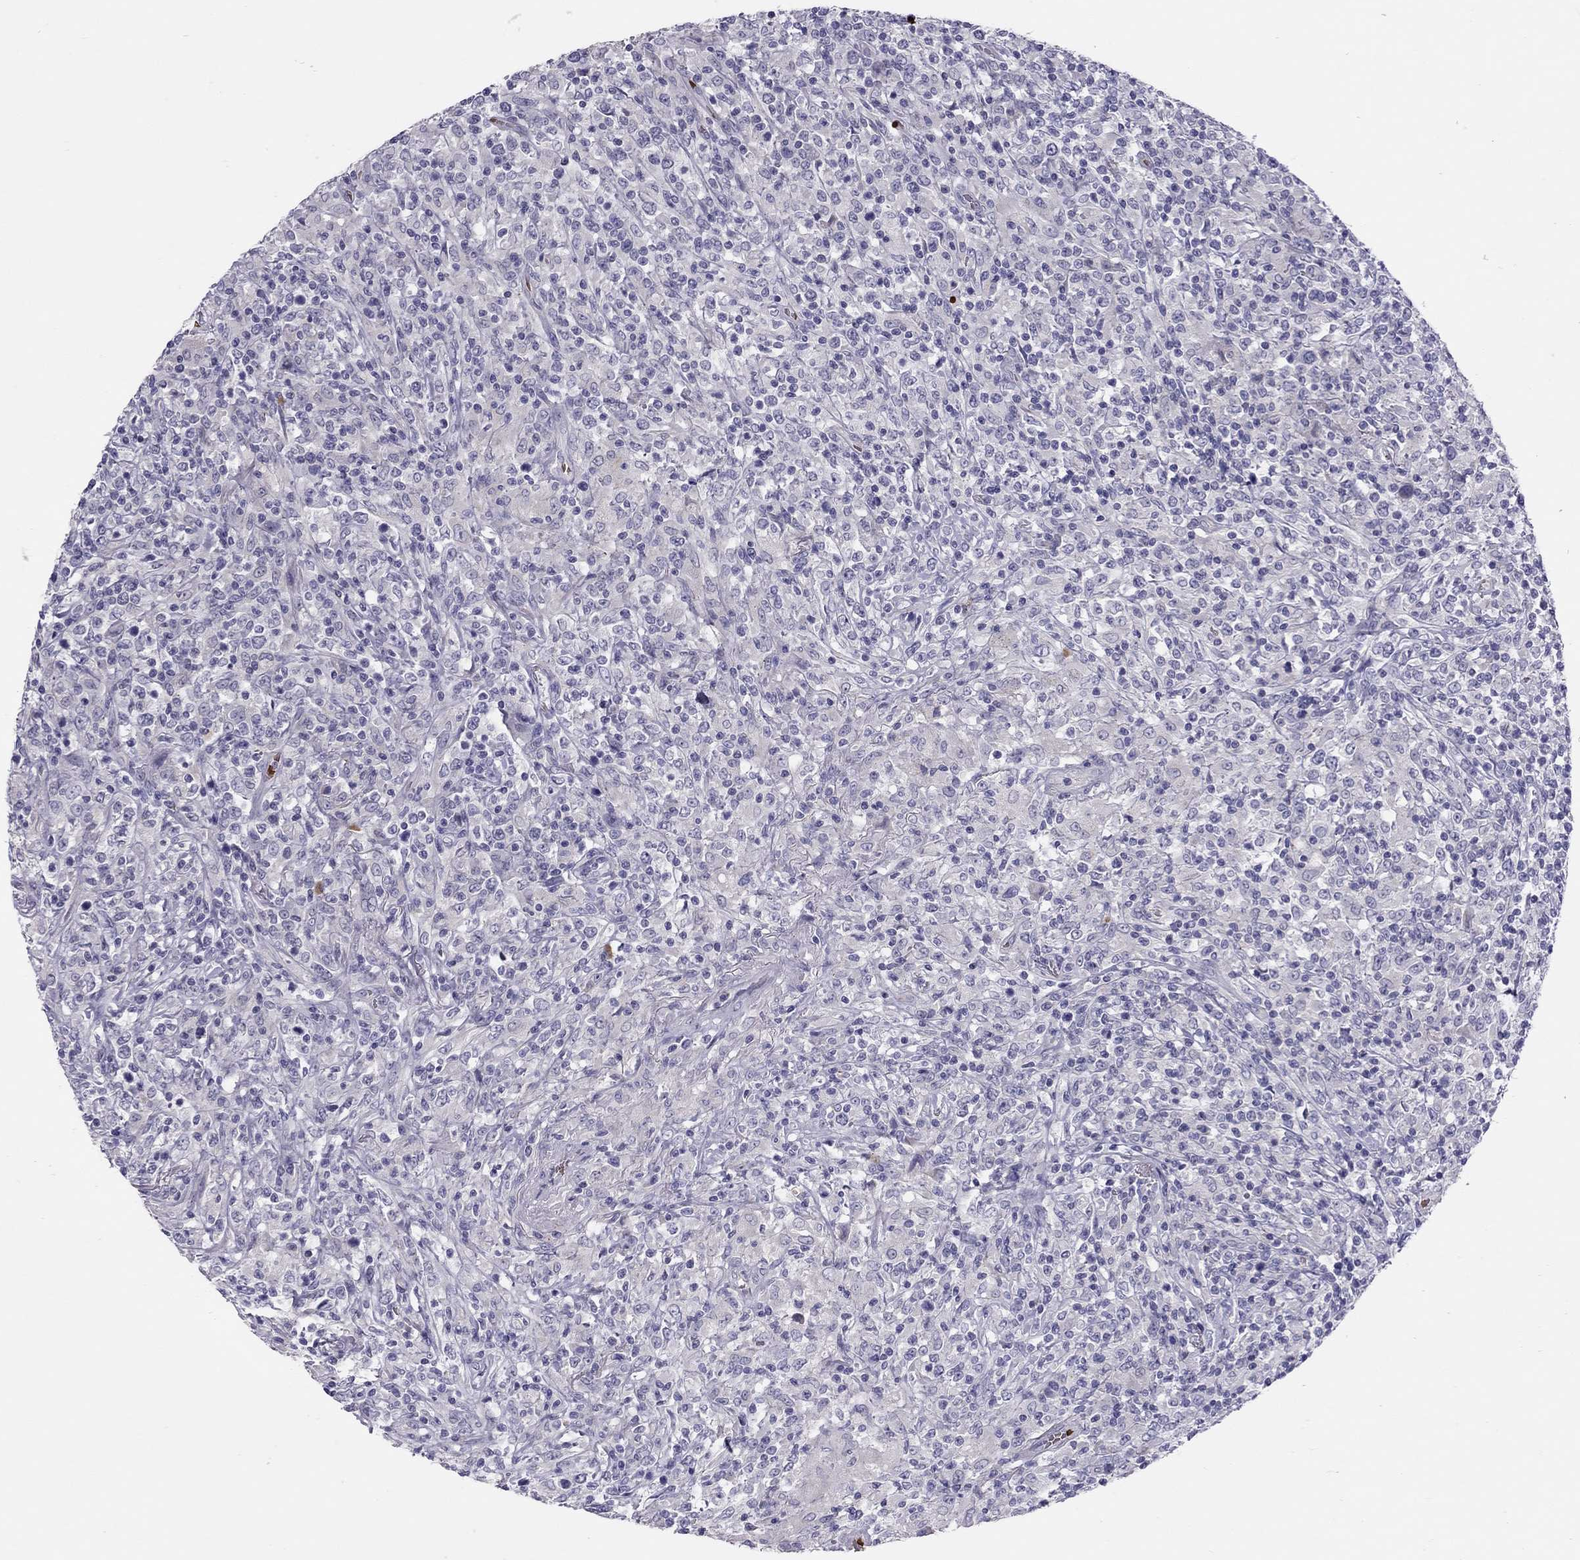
{"staining": {"intensity": "negative", "quantity": "none", "location": "none"}, "tissue": "lymphoma", "cell_type": "Tumor cells", "image_type": "cancer", "snomed": [{"axis": "morphology", "description": "Malignant lymphoma, non-Hodgkin's type, High grade"}, {"axis": "topography", "description": "Lung"}], "caption": "Immunohistochemistry (IHC) image of neoplastic tissue: human lymphoma stained with DAB demonstrates no significant protein positivity in tumor cells.", "gene": "FRMD1", "patient": {"sex": "male", "age": 79}}